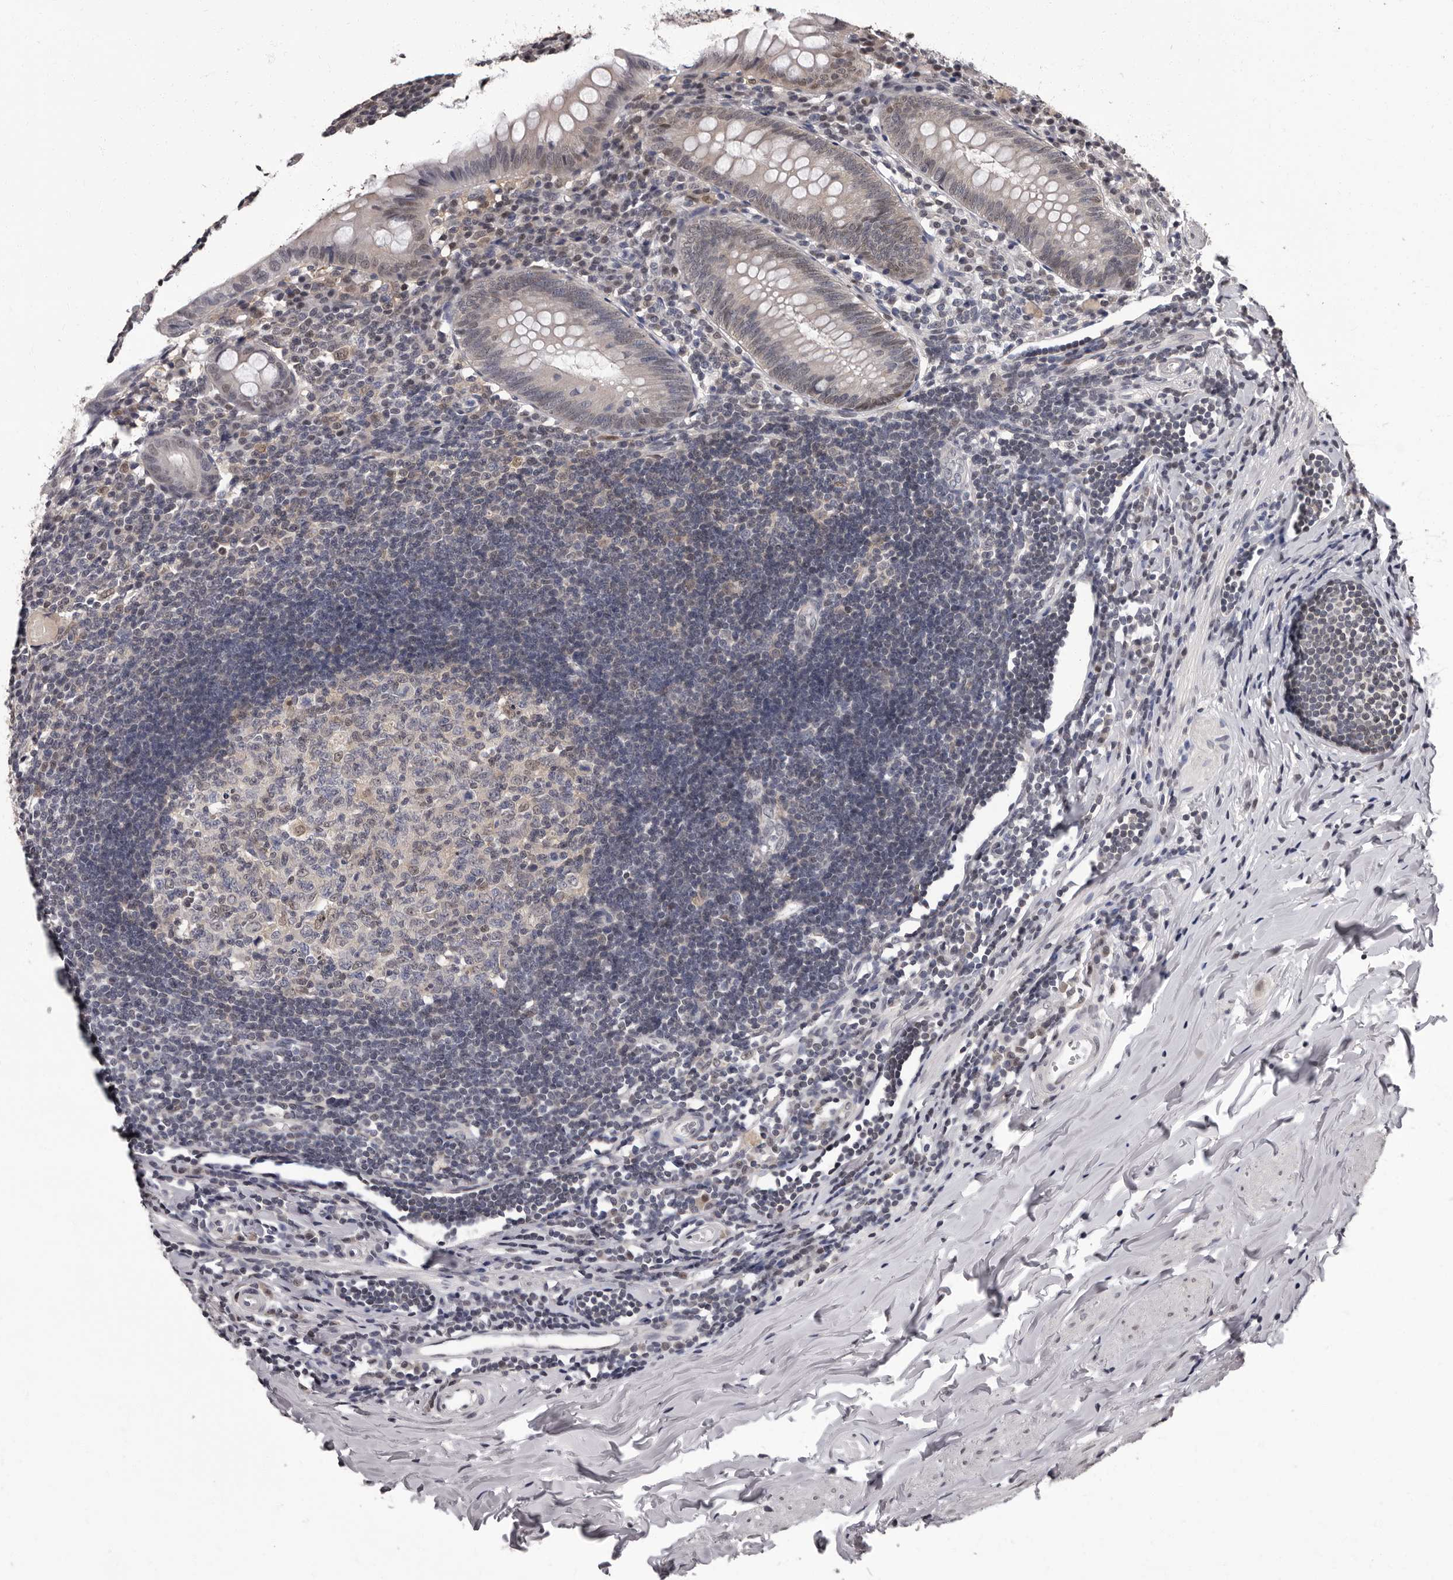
{"staining": {"intensity": "weak", "quantity": "25%-75%", "location": "nuclear"}, "tissue": "appendix", "cell_type": "Glandular cells", "image_type": "normal", "snomed": [{"axis": "morphology", "description": "Normal tissue, NOS"}, {"axis": "topography", "description": "Appendix"}], "caption": "Immunohistochemical staining of normal appendix shows 25%-75% levels of weak nuclear protein staining in about 25%-75% of glandular cells.", "gene": "C1orf50", "patient": {"sex": "female", "age": 54}}